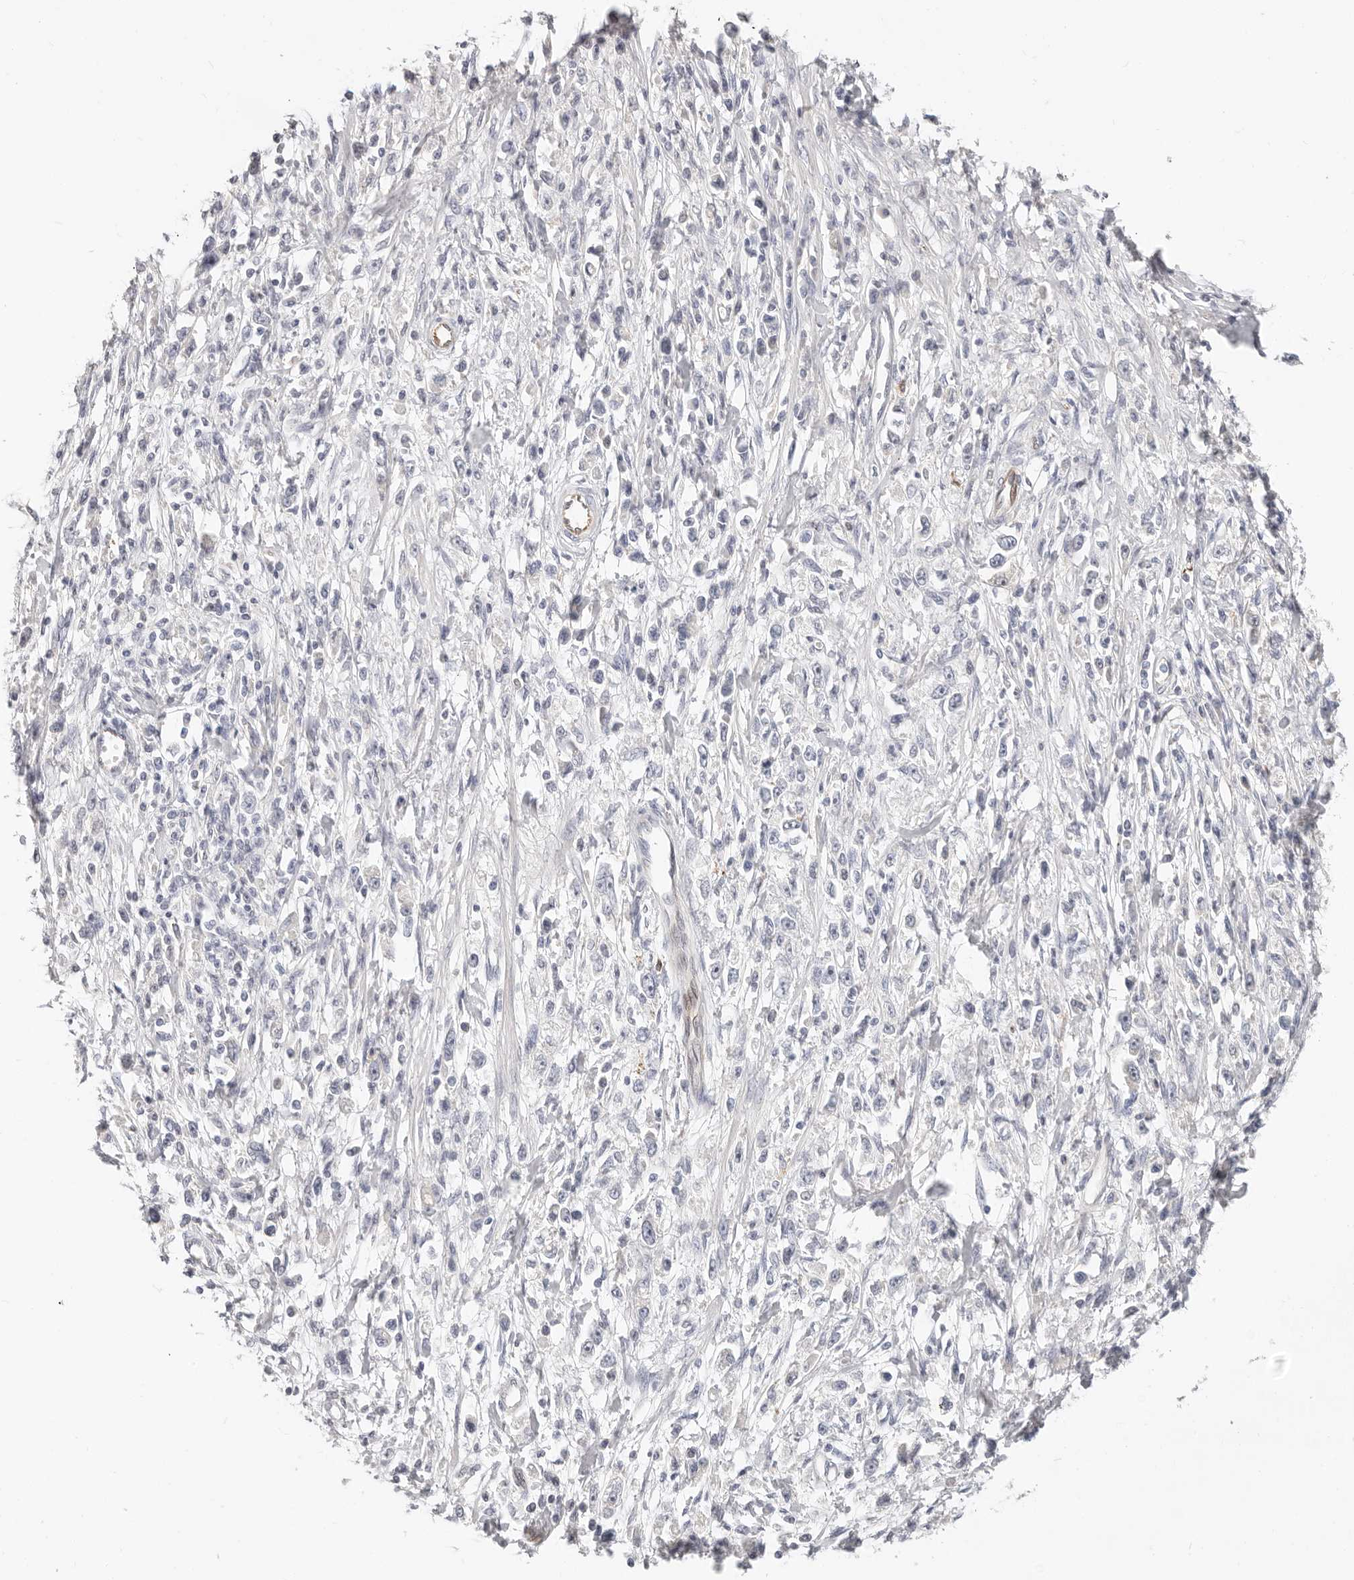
{"staining": {"intensity": "negative", "quantity": "none", "location": "none"}, "tissue": "stomach cancer", "cell_type": "Tumor cells", "image_type": "cancer", "snomed": [{"axis": "morphology", "description": "Adenocarcinoma, NOS"}, {"axis": "topography", "description": "Stomach"}], "caption": "Tumor cells are negative for protein expression in human adenocarcinoma (stomach). (DAB (3,3'-diaminobenzidine) IHC, high magnification).", "gene": "ZRANB1", "patient": {"sex": "female", "age": 59}}